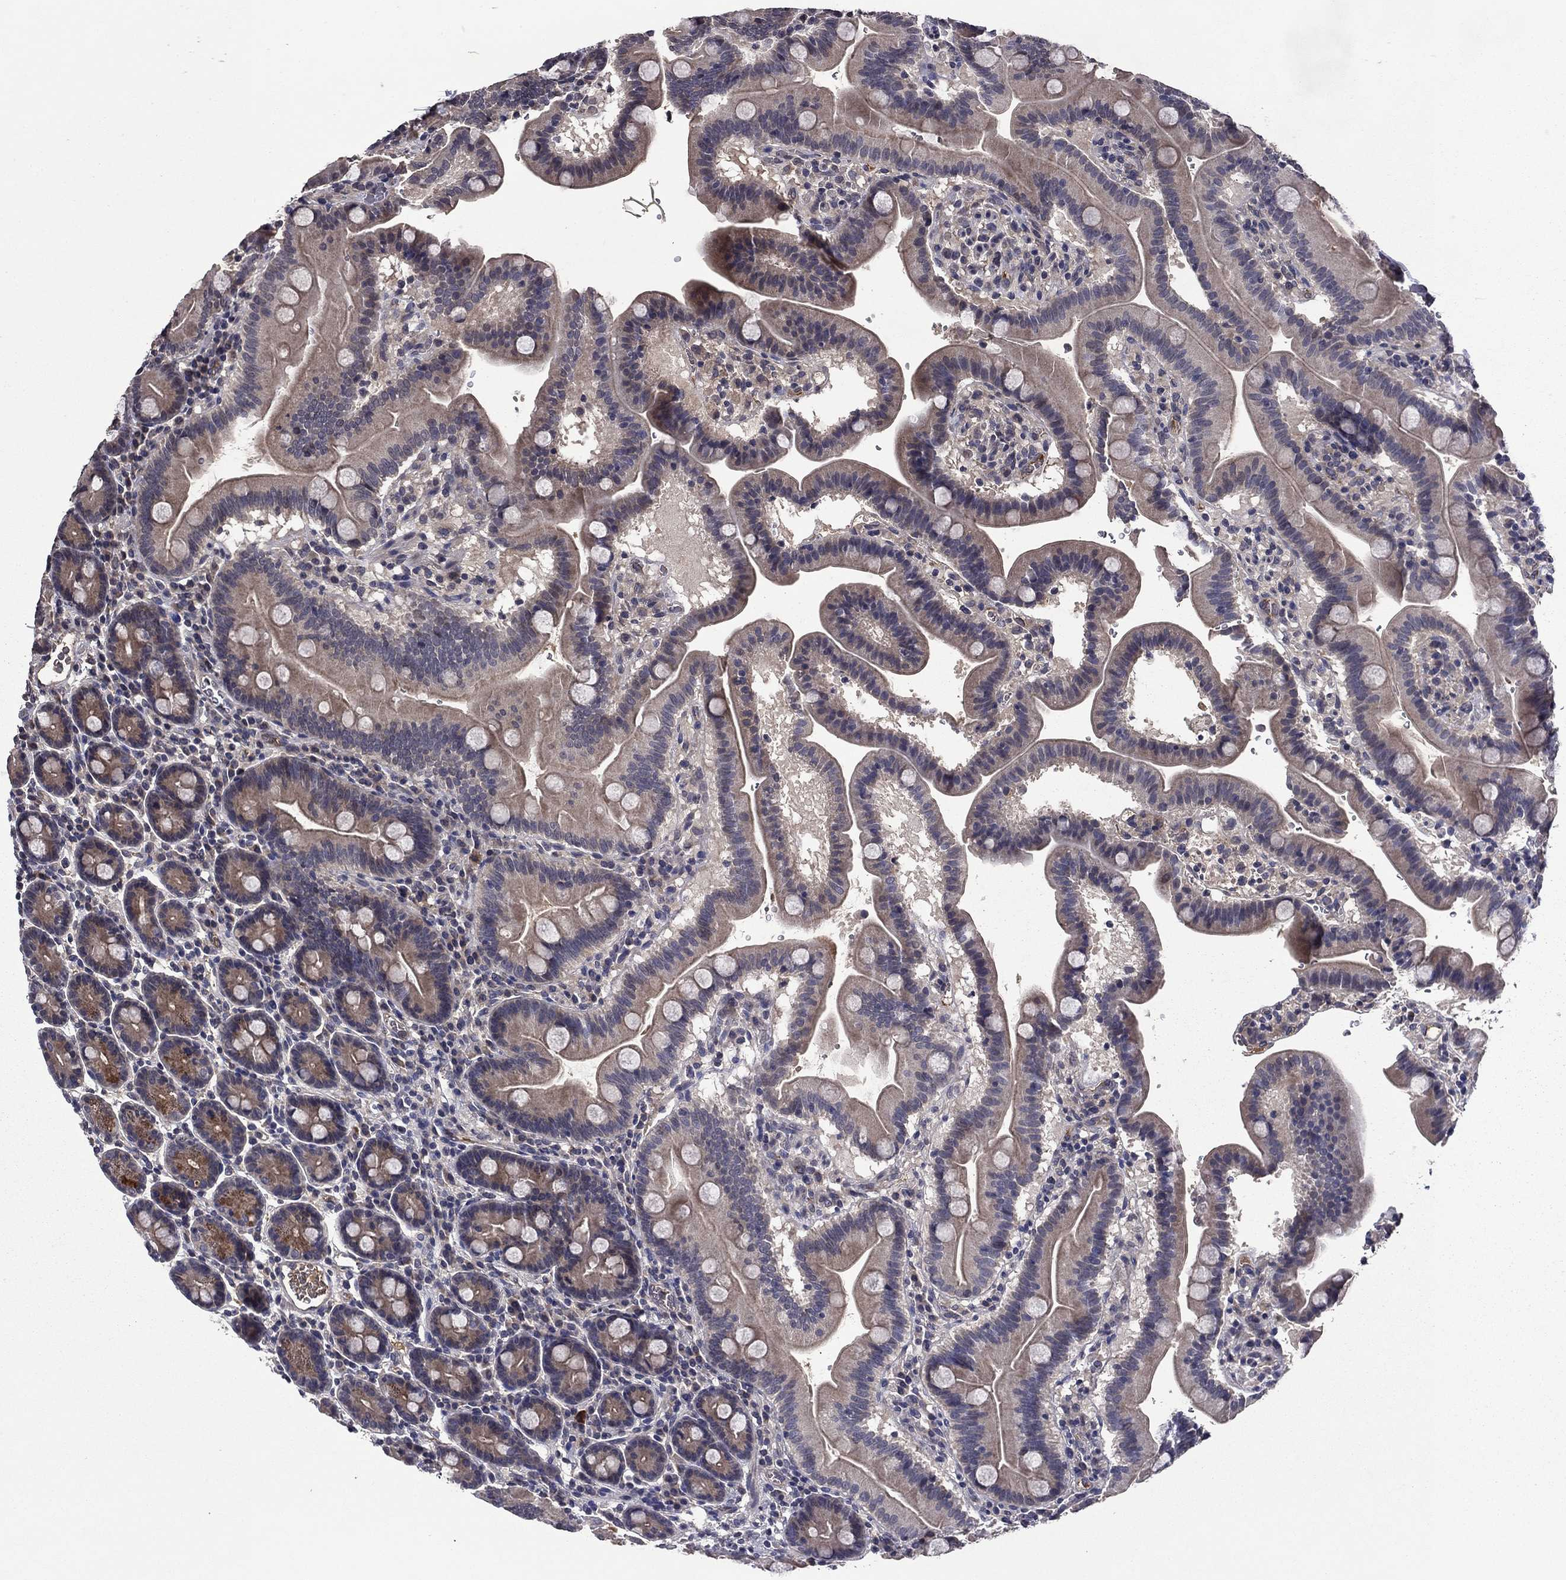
{"staining": {"intensity": "moderate", "quantity": "<25%", "location": "cytoplasmic/membranous"}, "tissue": "duodenum", "cell_type": "Glandular cells", "image_type": "normal", "snomed": [{"axis": "morphology", "description": "Normal tissue, NOS"}, {"axis": "topography", "description": "Duodenum"}], "caption": "IHC (DAB (3,3'-diaminobenzidine)) staining of normal human duodenum exhibits moderate cytoplasmic/membranous protein positivity in approximately <25% of glandular cells. The staining is performed using DAB (3,3'-diaminobenzidine) brown chromogen to label protein expression. The nuclei are counter-stained blue using hematoxylin.", "gene": "PROS1", "patient": {"sex": "male", "age": 59}}